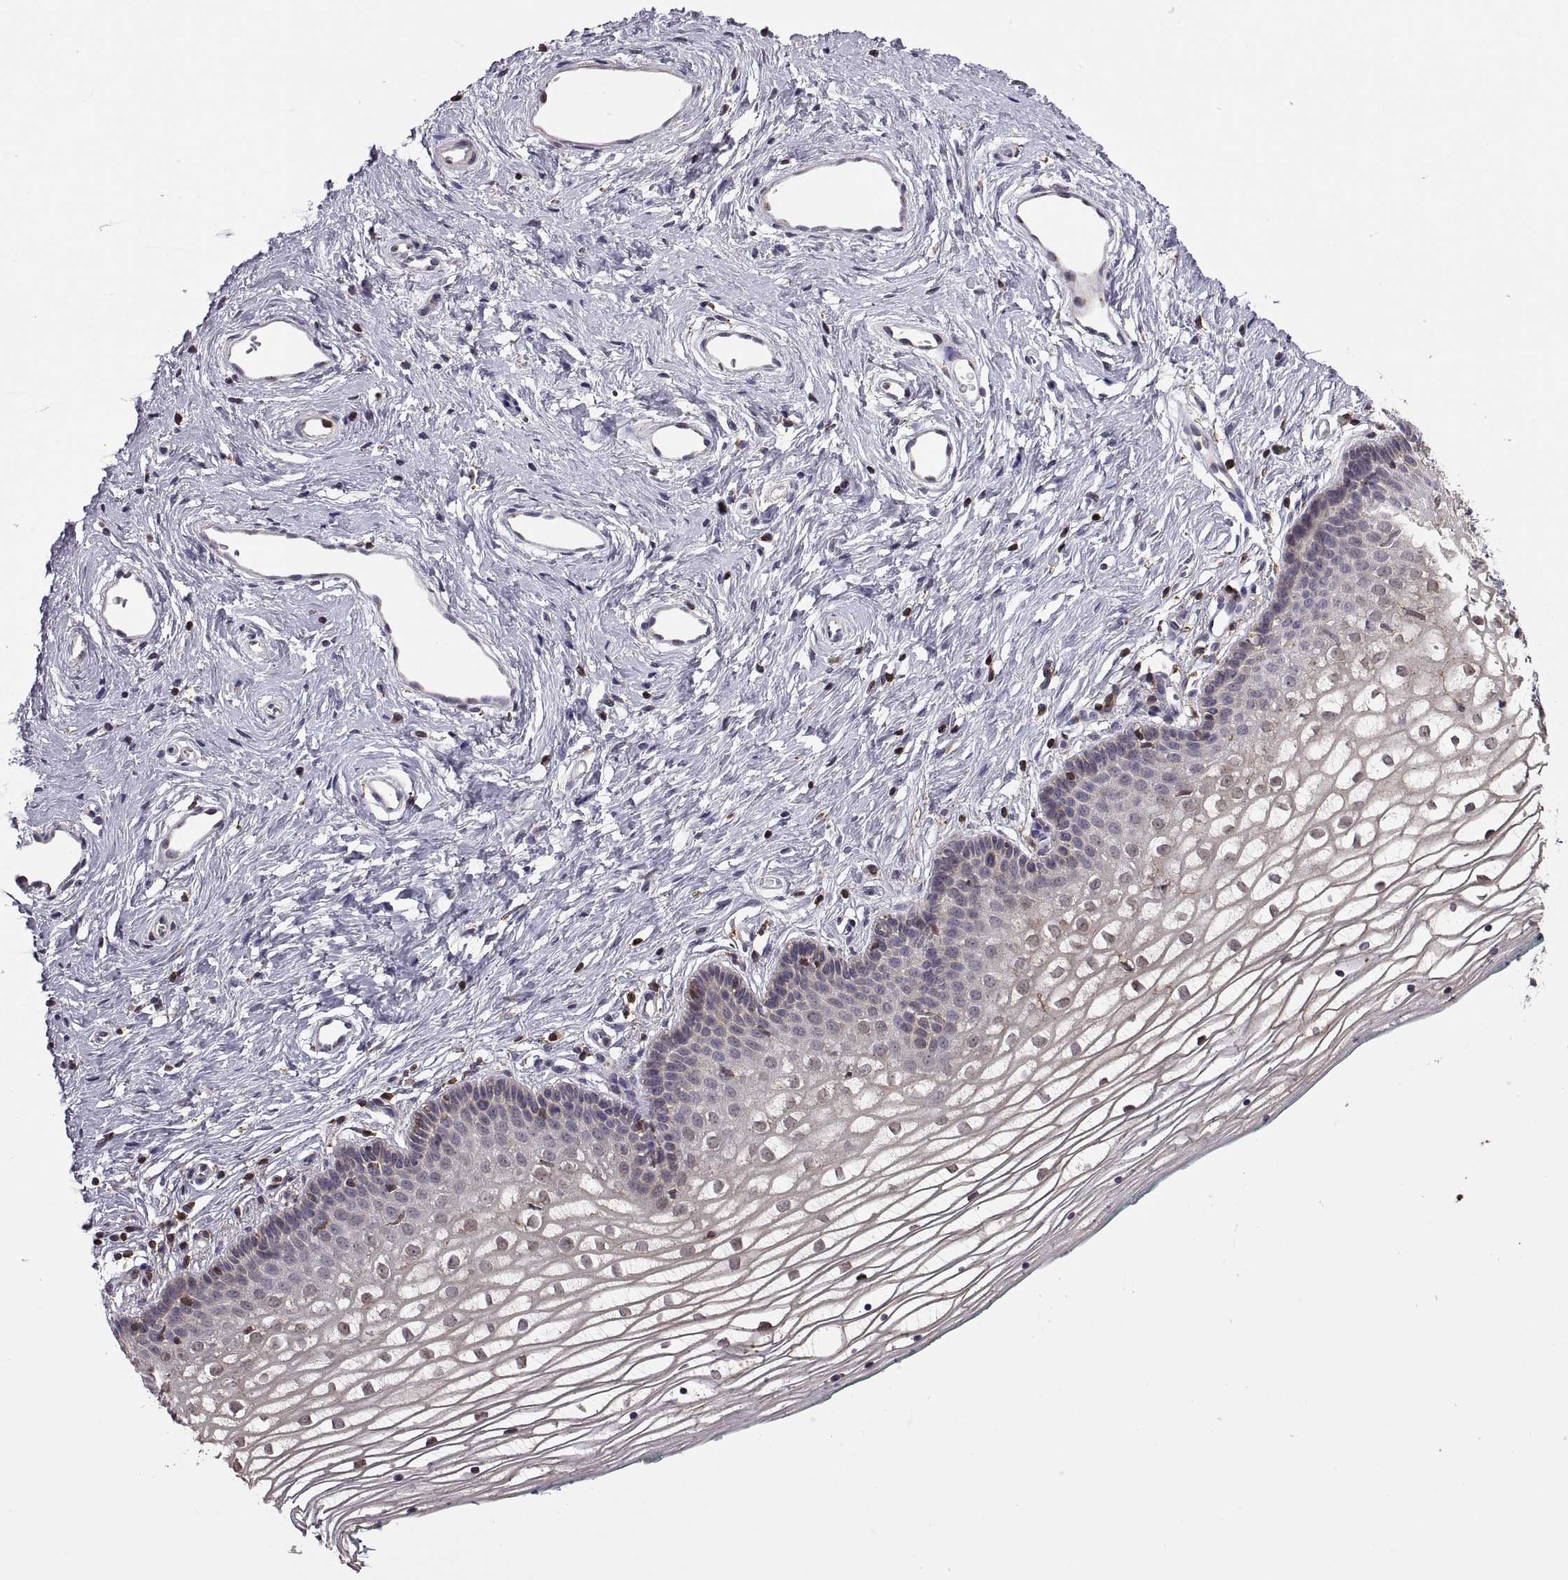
{"staining": {"intensity": "negative", "quantity": "none", "location": "none"}, "tissue": "vagina", "cell_type": "Squamous epithelial cells", "image_type": "normal", "snomed": [{"axis": "morphology", "description": "Normal tissue, NOS"}, {"axis": "topography", "description": "Vagina"}], "caption": "This is an immunohistochemistry image of normal human vagina. There is no positivity in squamous epithelial cells.", "gene": "ACAP1", "patient": {"sex": "female", "age": 36}}